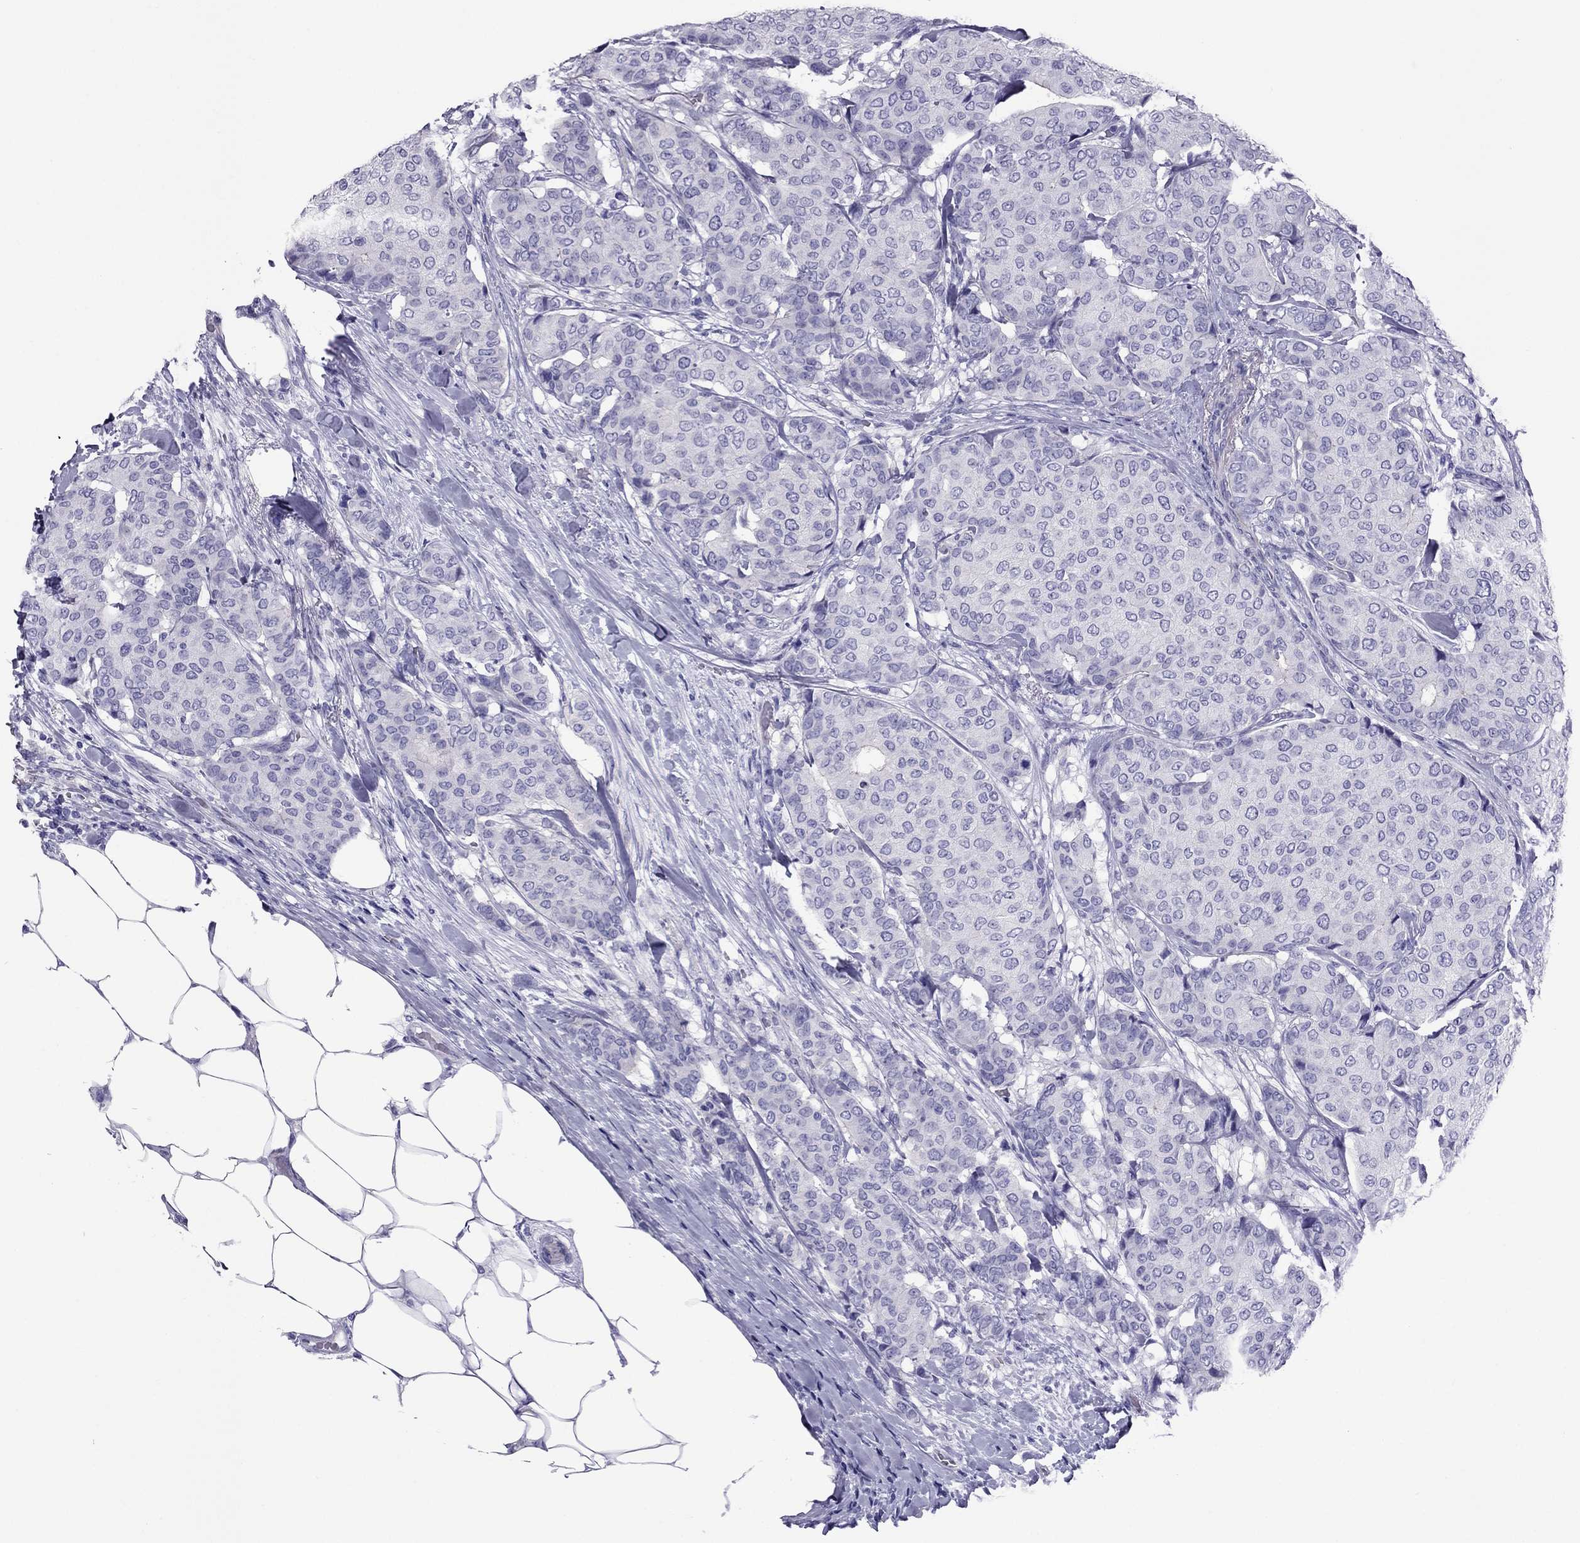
{"staining": {"intensity": "negative", "quantity": "none", "location": "none"}, "tissue": "breast cancer", "cell_type": "Tumor cells", "image_type": "cancer", "snomed": [{"axis": "morphology", "description": "Duct carcinoma"}, {"axis": "topography", "description": "Breast"}], "caption": "Intraductal carcinoma (breast) was stained to show a protein in brown. There is no significant staining in tumor cells. (Brightfield microscopy of DAB immunohistochemistry at high magnification).", "gene": "MYL11", "patient": {"sex": "female", "age": 75}}